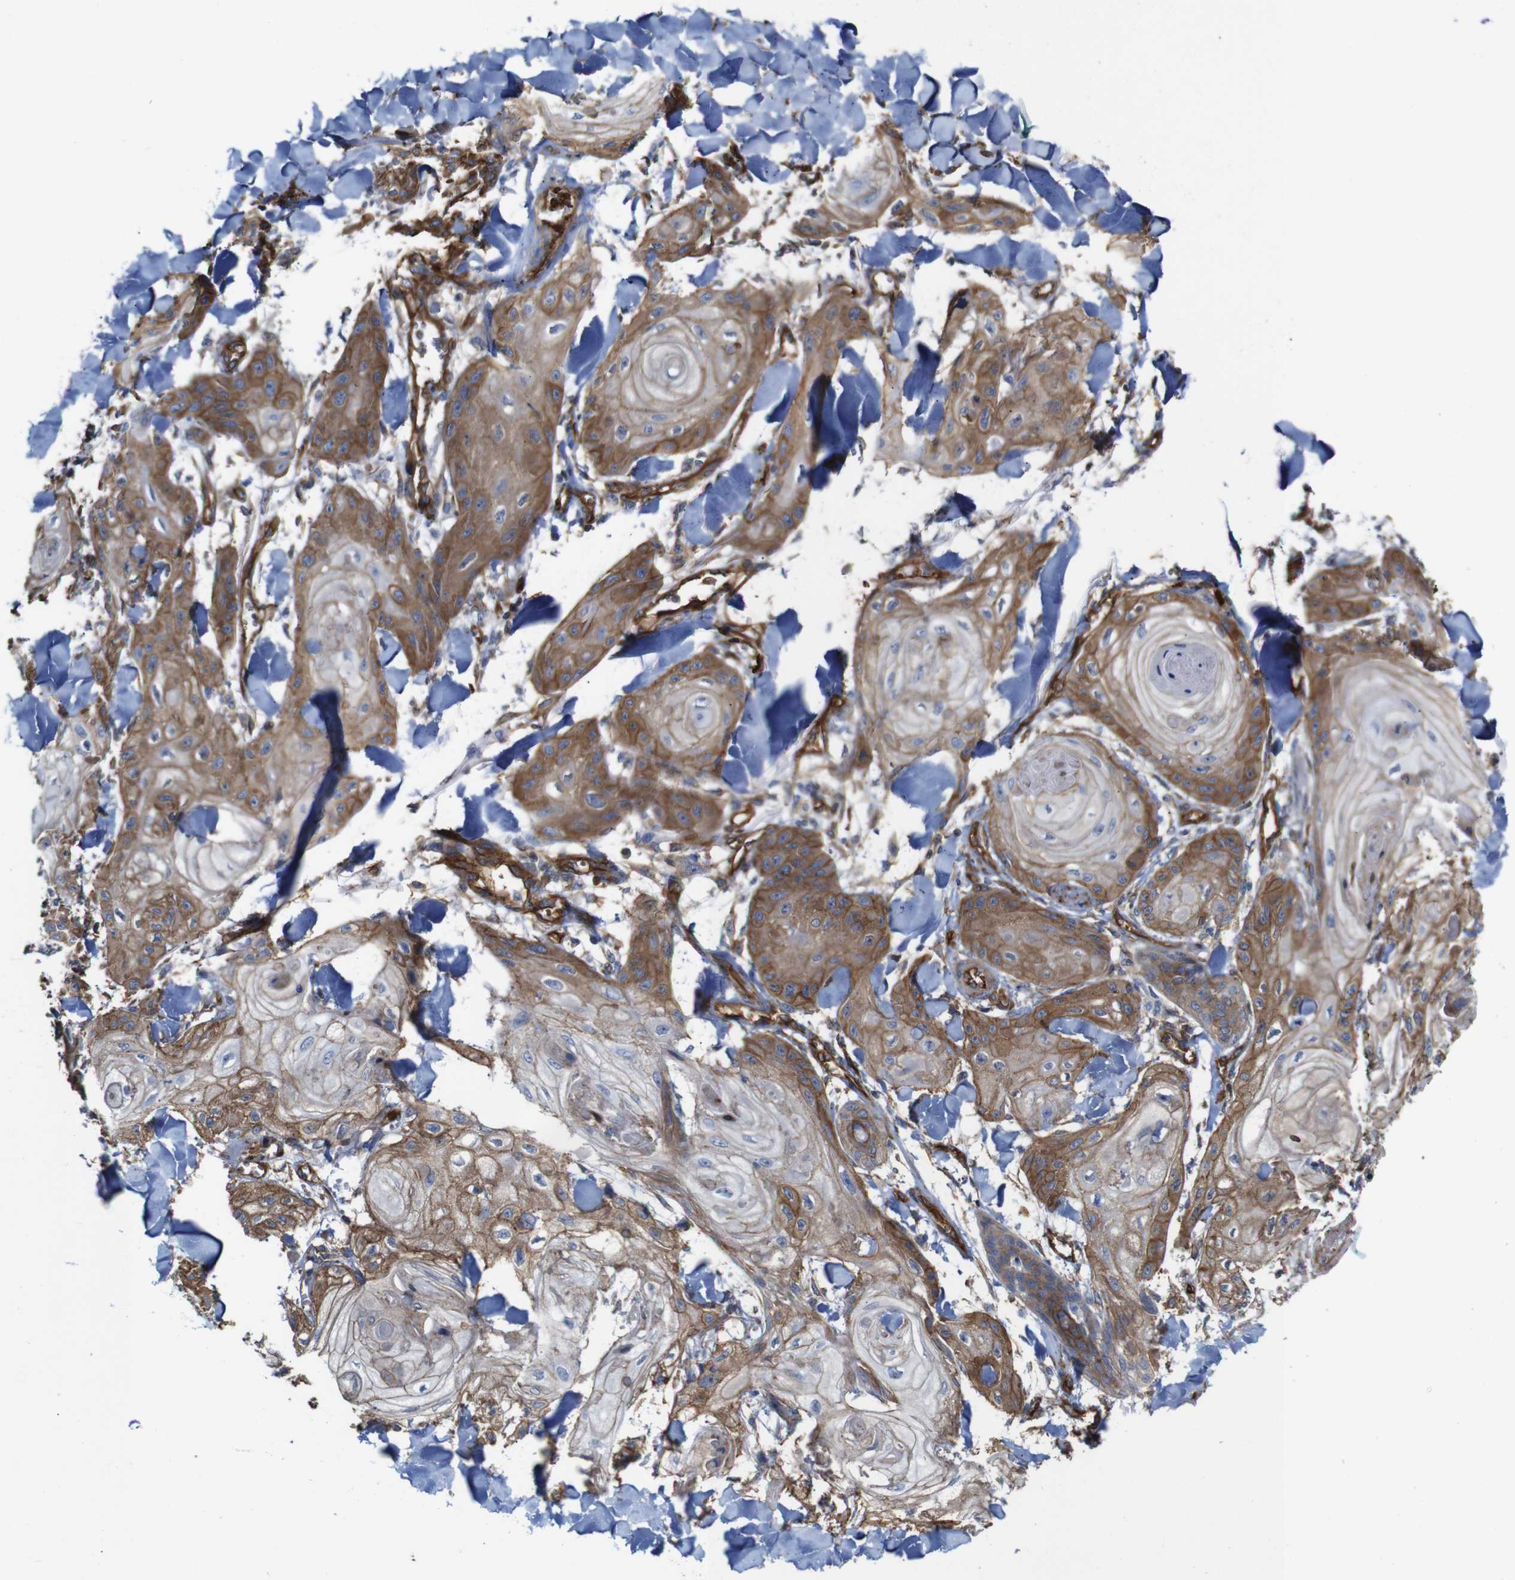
{"staining": {"intensity": "moderate", "quantity": ">75%", "location": "cytoplasmic/membranous"}, "tissue": "skin cancer", "cell_type": "Tumor cells", "image_type": "cancer", "snomed": [{"axis": "morphology", "description": "Squamous cell carcinoma, NOS"}, {"axis": "topography", "description": "Skin"}], "caption": "Tumor cells exhibit medium levels of moderate cytoplasmic/membranous staining in about >75% of cells in skin cancer (squamous cell carcinoma). Using DAB (brown) and hematoxylin (blue) stains, captured at high magnification using brightfield microscopy.", "gene": "SPTBN1", "patient": {"sex": "male", "age": 74}}